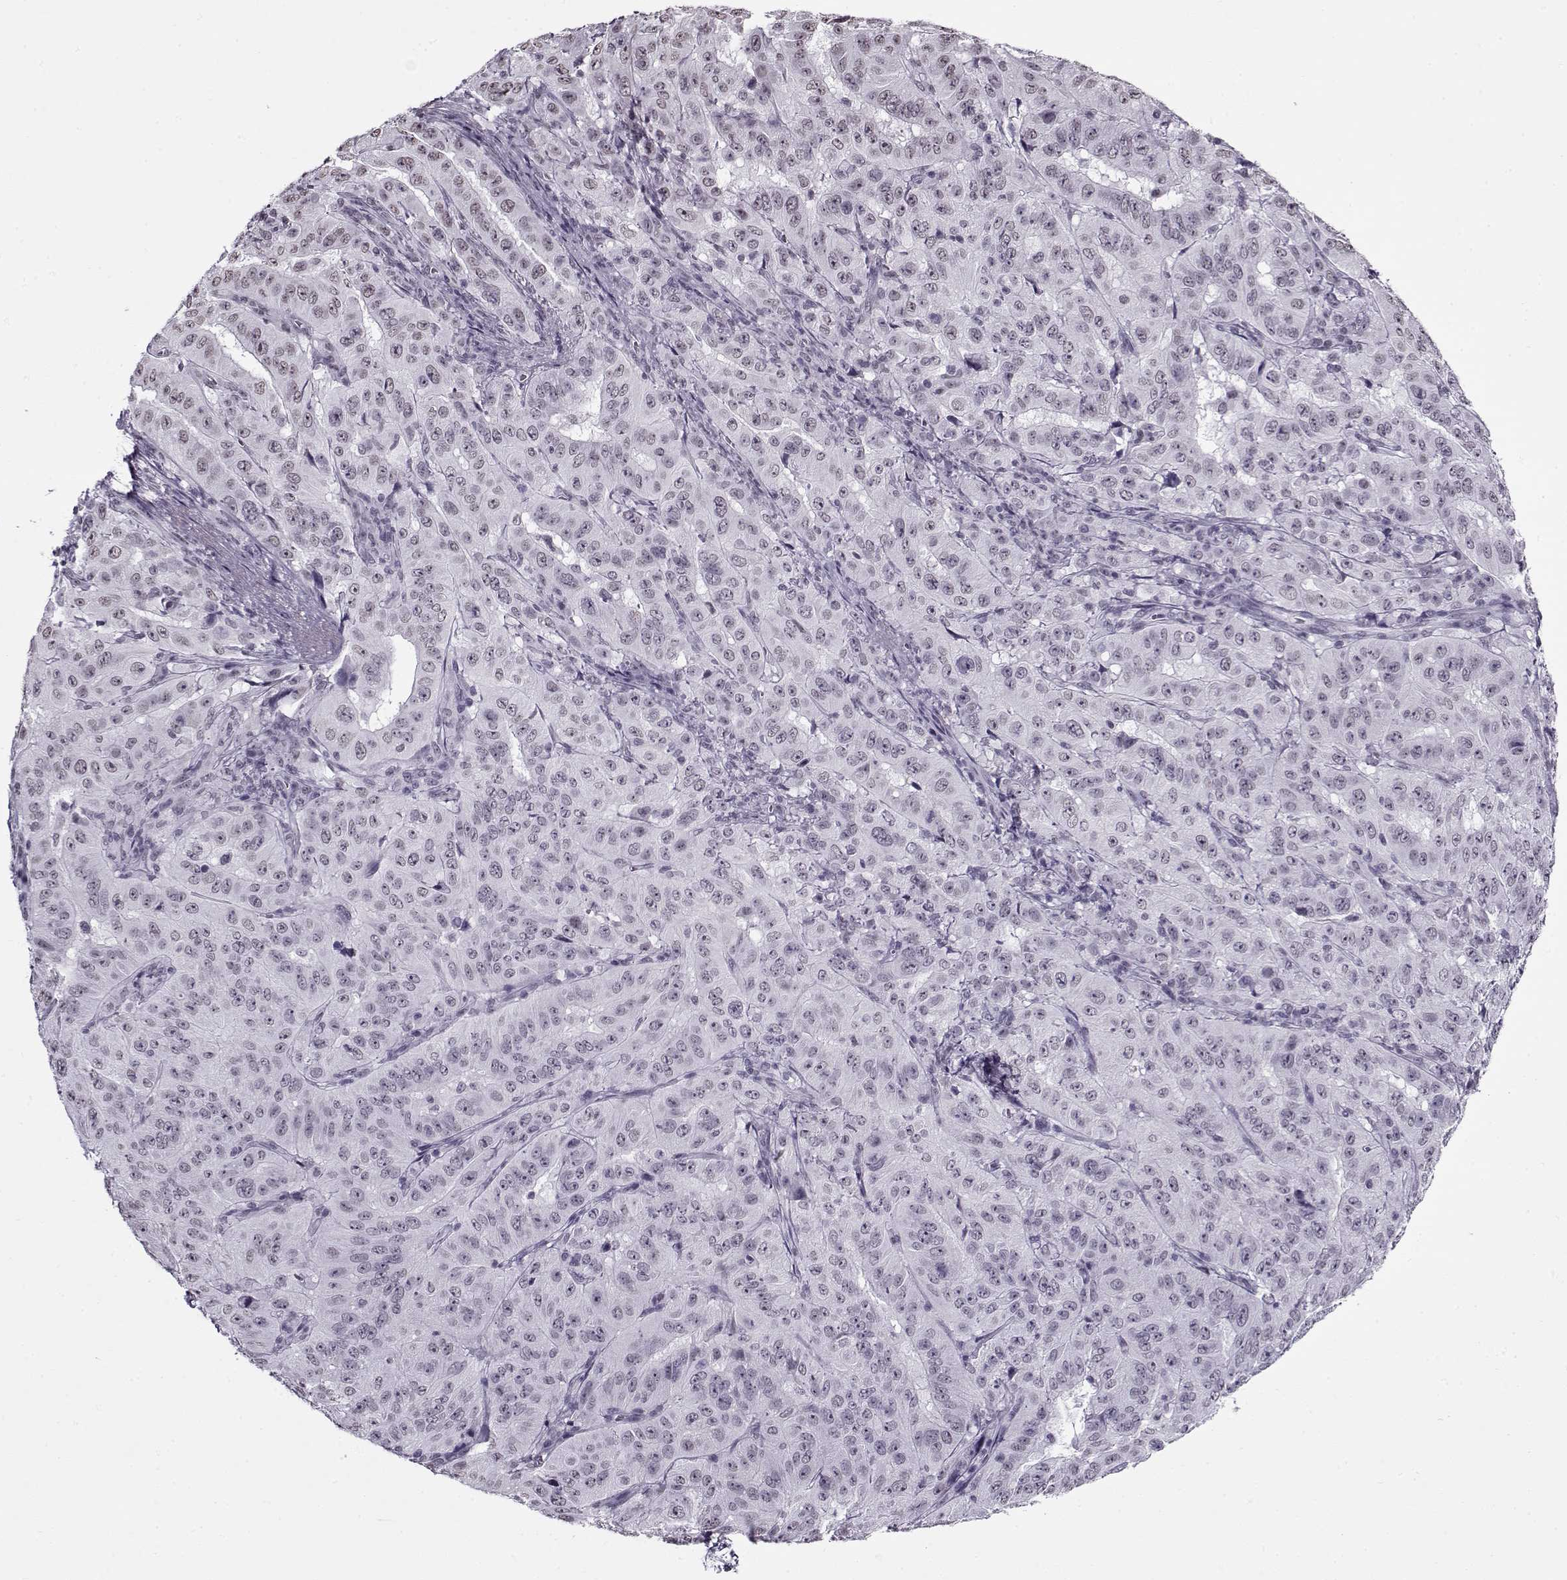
{"staining": {"intensity": "negative", "quantity": "none", "location": "none"}, "tissue": "pancreatic cancer", "cell_type": "Tumor cells", "image_type": "cancer", "snomed": [{"axis": "morphology", "description": "Adenocarcinoma, NOS"}, {"axis": "topography", "description": "Pancreas"}], "caption": "Immunohistochemistry micrograph of neoplastic tissue: human pancreatic cancer stained with DAB (3,3'-diaminobenzidine) demonstrates no significant protein expression in tumor cells. The staining is performed using DAB brown chromogen with nuclei counter-stained in using hematoxylin.", "gene": "PRMT8", "patient": {"sex": "male", "age": 63}}